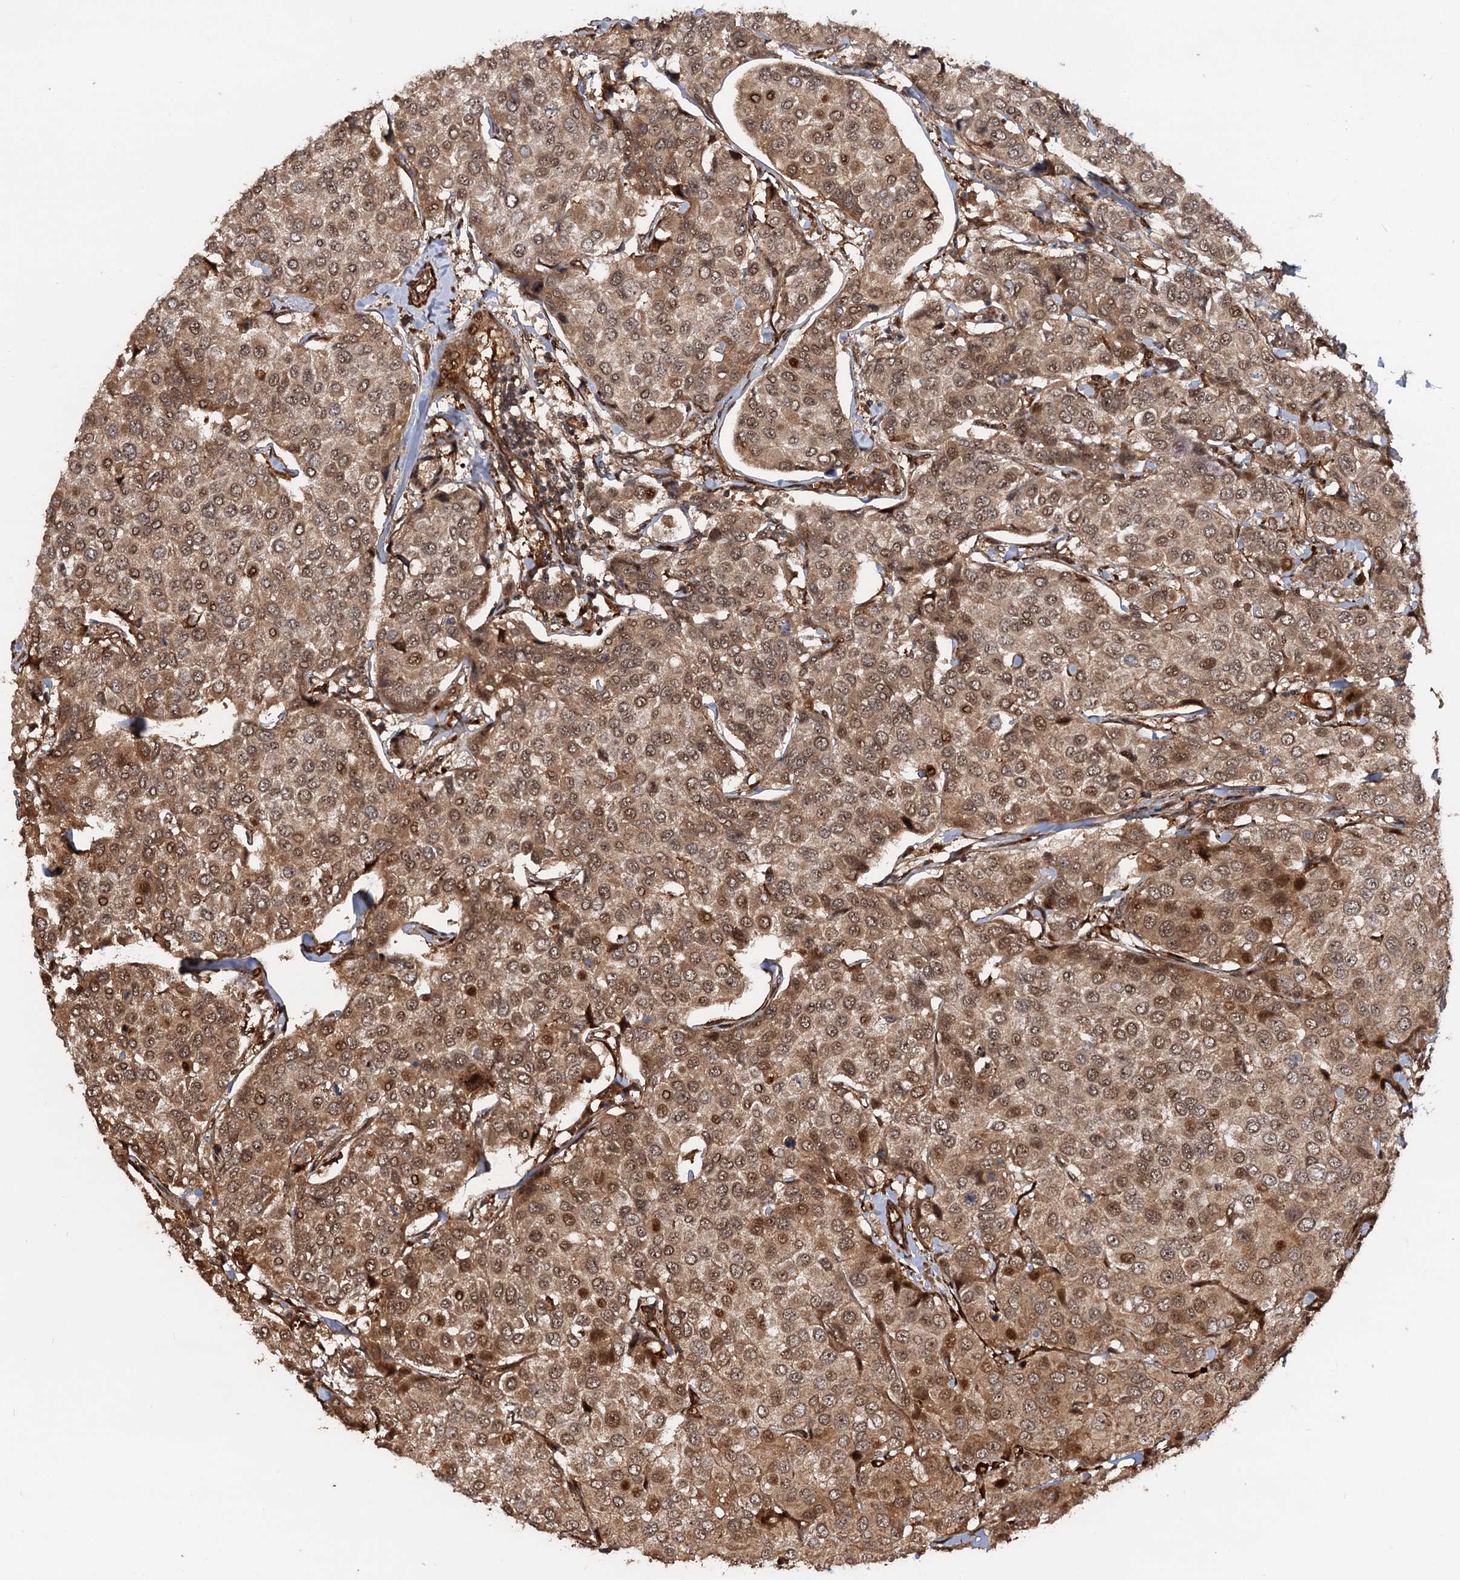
{"staining": {"intensity": "moderate", "quantity": ">75%", "location": "cytoplasmic/membranous,nuclear"}, "tissue": "breast cancer", "cell_type": "Tumor cells", "image_type": "cancer", "snomed": [{"axis": "morphology", "description": "Duct carcinoma"}, {"axis": "topography", "description": "Breast"}], "caption": "This photomicrograph demonstrates immunohistochemistry staining of infiltrating ductal carcinoma (breast), with medium moderate cytoplasmic/membranous and nuclear positivity in approximately >75% of tumor cells.", "gene": "SNRNP25", "patient": {"sex": "female", "age": 55}}